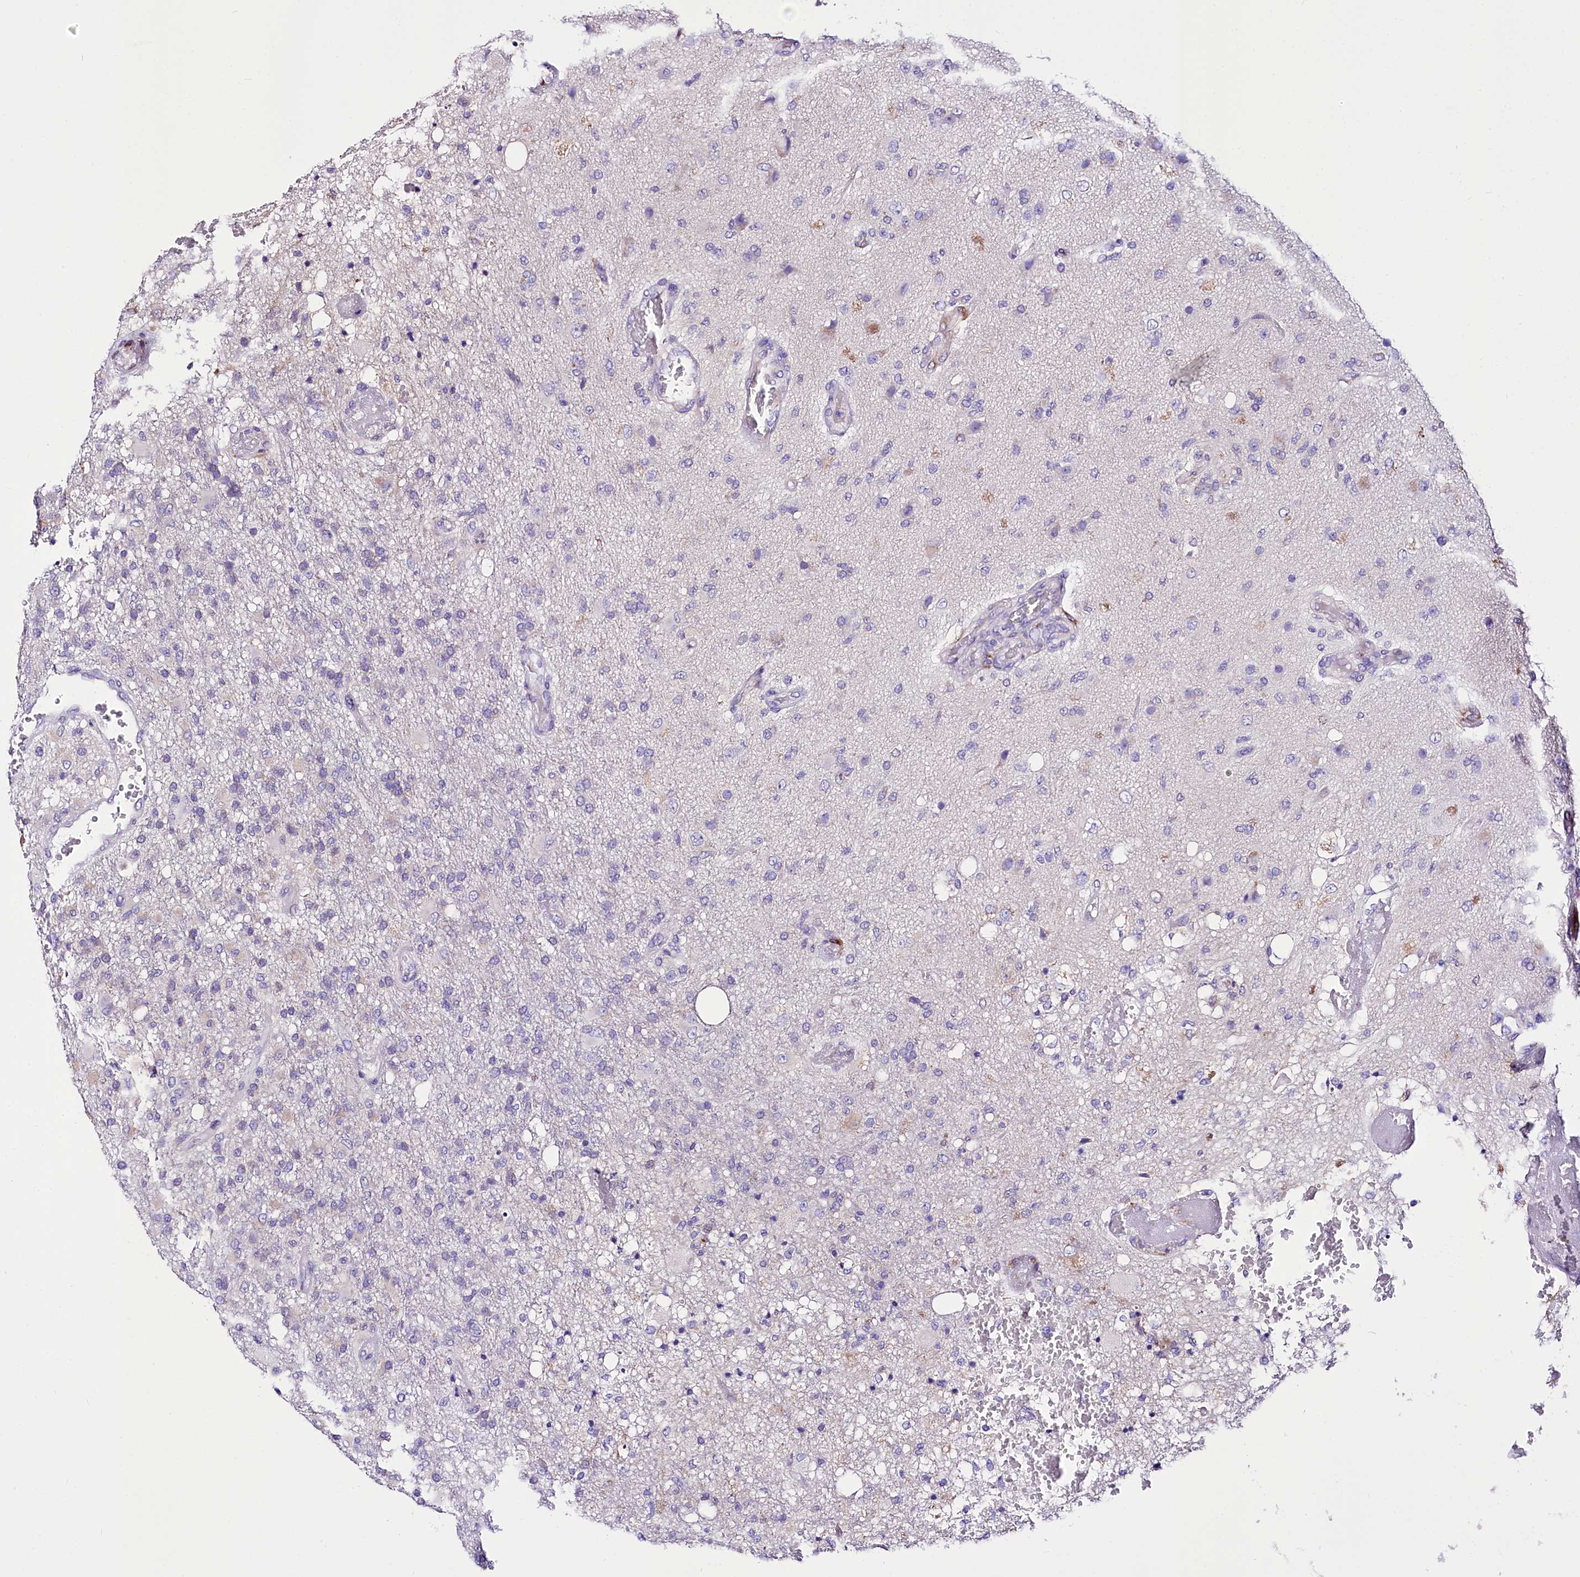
{"staining": {"intensity": "negative", "quantity": "none", "location": "none"}, "tissue": "glioma", "cell_type": "Tumor cells", "image_type": "cancer", "snomed": [{"axis": "morphology", "description": "Glioma, malignant, High grade"}, {"axis": "topography", "description": "Brain"}], "caption": "Image shows no protein staining in tumor cells of glioma tissue. (Stains: DAB IHC with hematoxylin counter stain, Microscopy: brightfield microscopy at high magnification).", "gene": "A2ML1", "patient": {"sex": "female", "age": 74}}